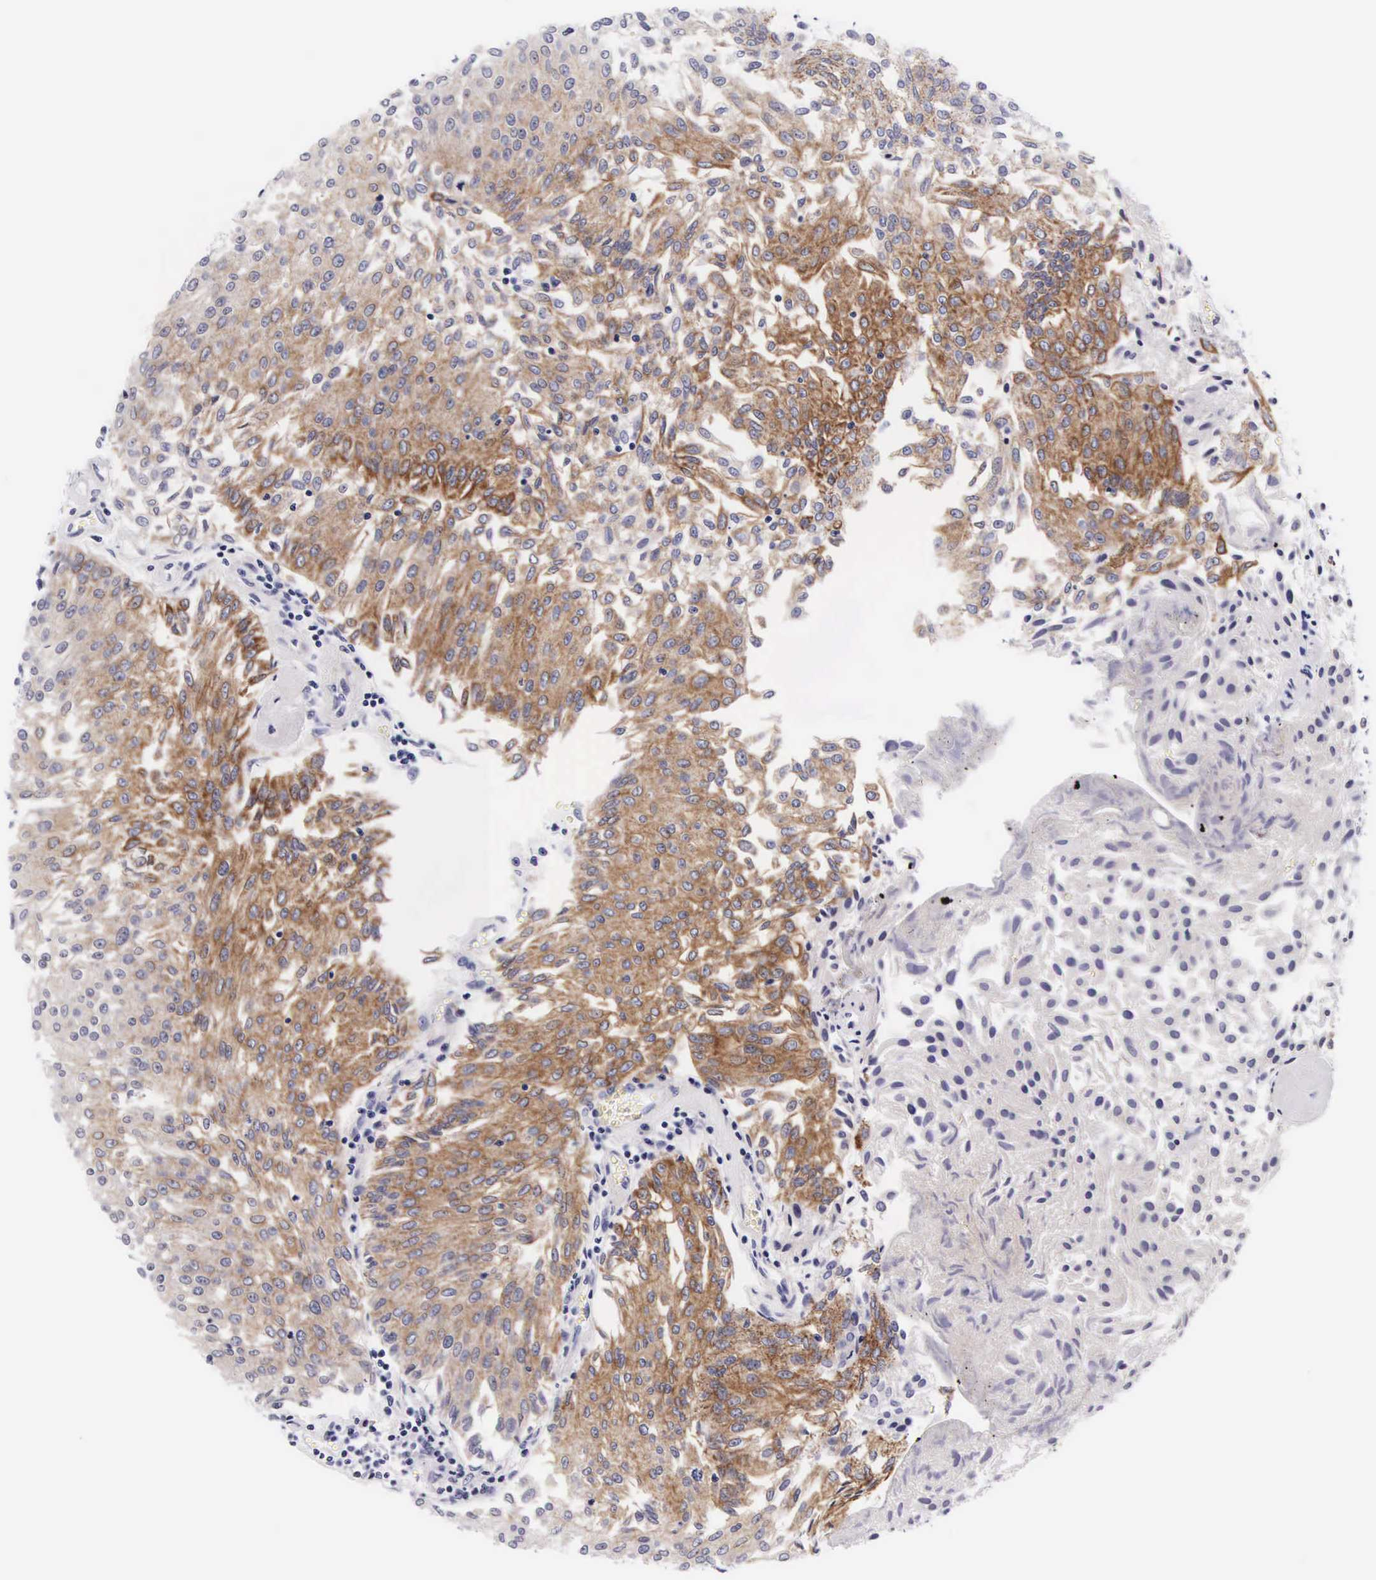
{"staining": {"intensity": "moderate", "quantity": ">75%", "location": "cytoplasmic/membranous"}, "tissue": "urothelial cancer", "cell_type": "Tumor cells", "image_type": "cancer", "snomed": [{"axis": "morphology", "description": "Urothelial carcinoma, Low grade"}, {"axis": "topography", "description": "Urinary bladder"}], "caption": "This is a histology image of immunohistochemistry staining of low-grade urothelial carcinoma, which shows moderate expression in the cytoplasmic/membranous of tumor cells.", "gene": "UPRT", "patient": {"sex": "male", "age": 86}}